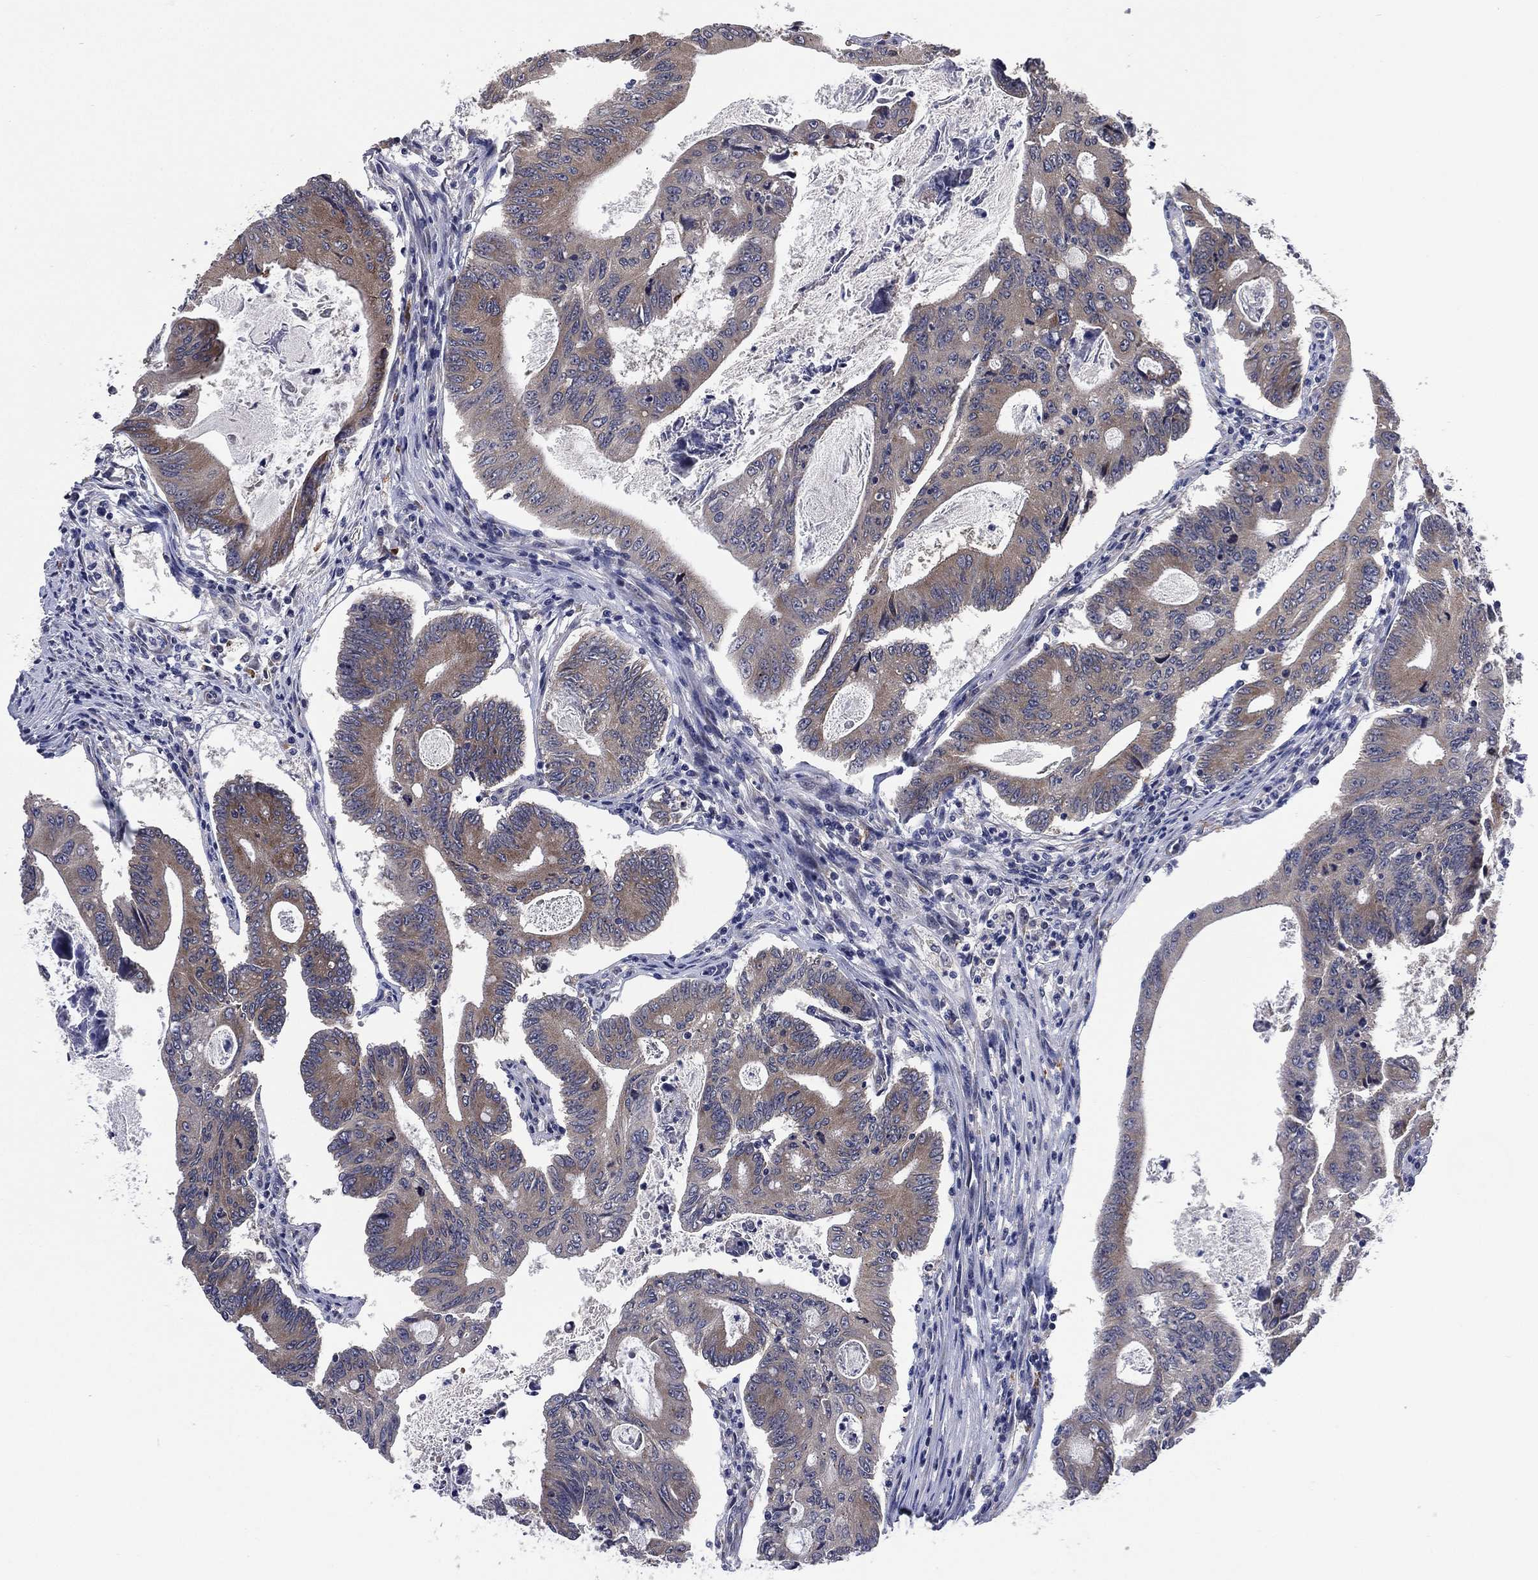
{"staining": {"intensity": "weak", "quantity": "25%-75%", "location": "cytoplasmic/membranous"}, "tissue": "colorectal cancer", "cell_type": "Tumor cells", "image_type": "cancer", "snomed": [{"axis": "morphology", "description": "Adenocarcinoma, NOS"}, {"axis": "topography", "description": "Colon"}], "caption": "Colorectal cancer (adenocarcinoma) stained for a protein (brown) demonstrates weak cytoplasmic/membranous positive staining in approximately 25%-75% of tumor cells.", "gene": "SELENOO", "patient": {"sex": "female", "age": 70}}